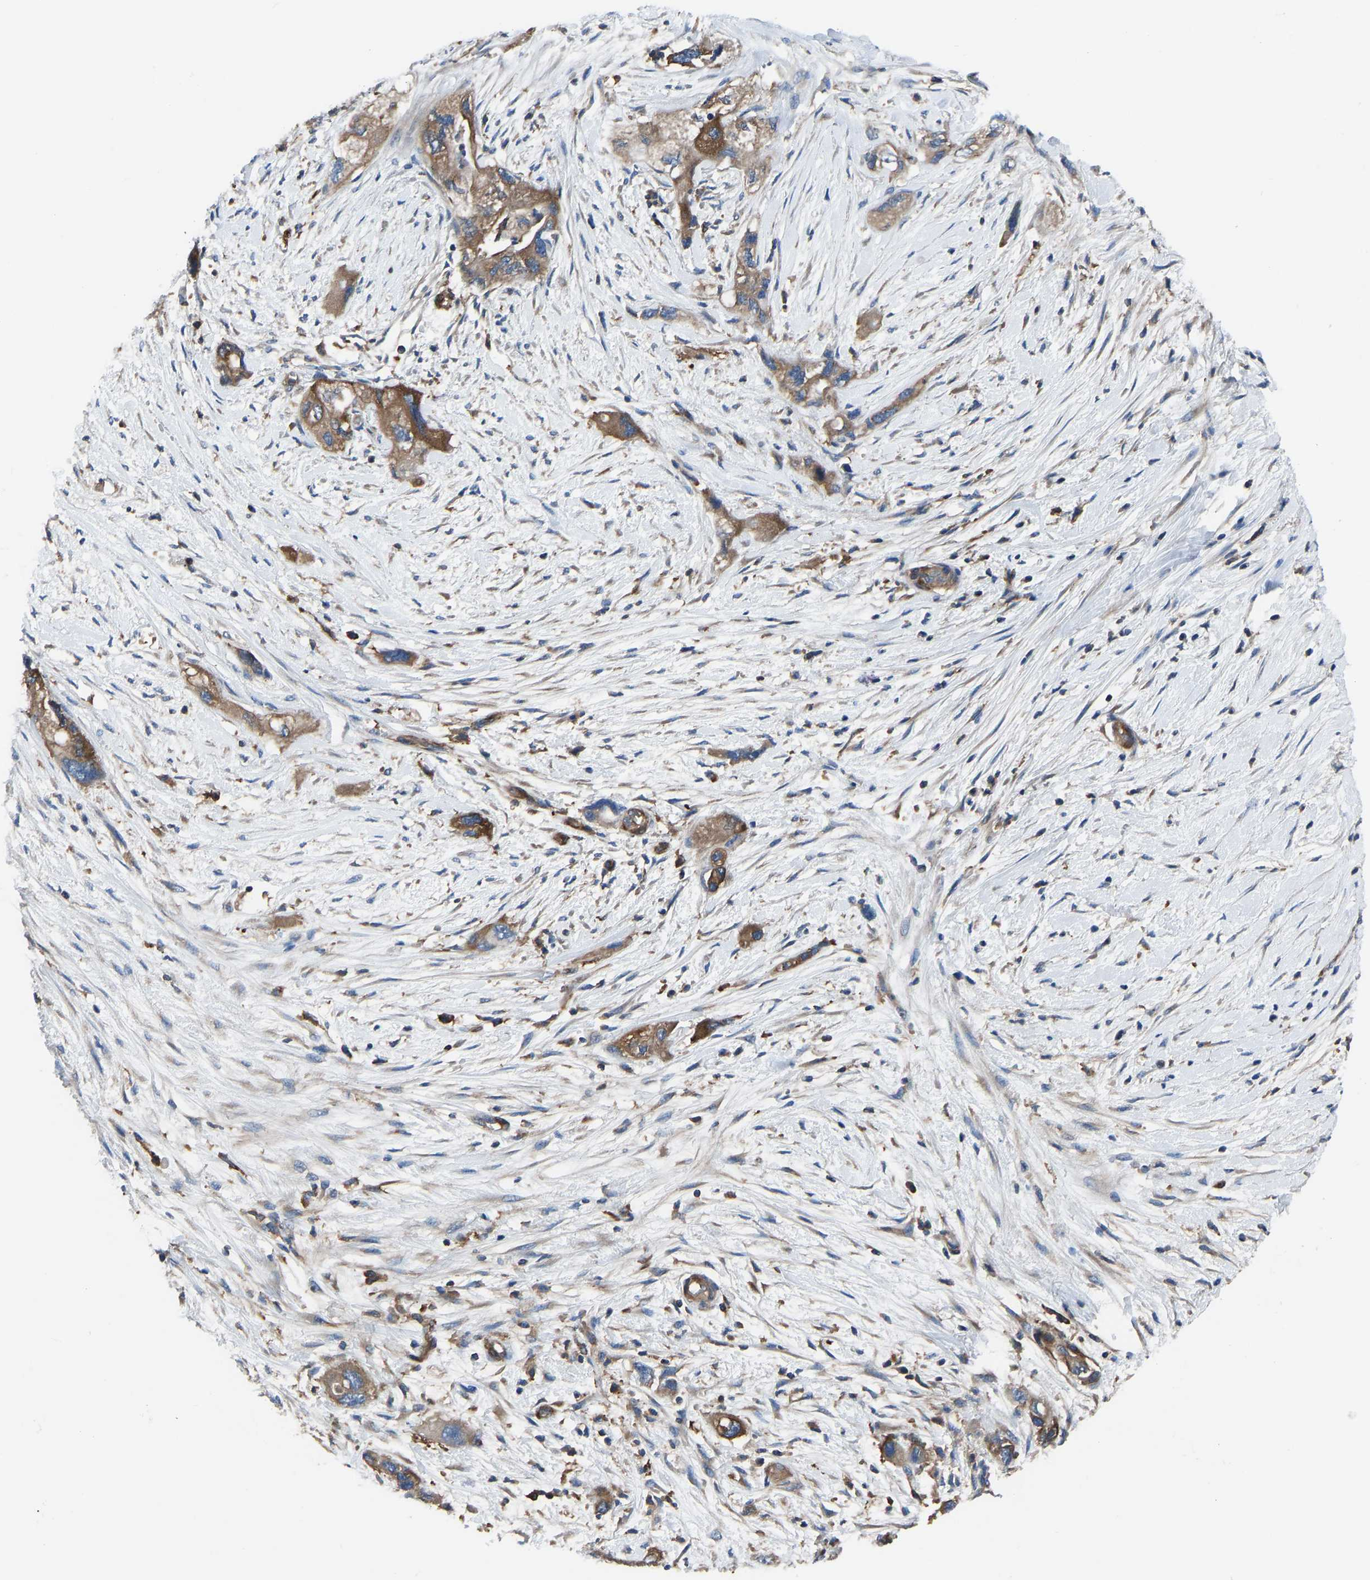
{"staining": {"intensity": "moderate", "quantity": ">75%", "location": "cytoplasmic/membranous"}, "tissue": "pancreatic cancer", "cell_type": "Tumor cells", "image_type": "cancer", "snomed": [{"axis": "morphology", "description": "Adenocarcinoma, NOS"}, {"axis": "topography", "description": "Pancreas"}], "caption": "DAB immunohistochemical staining of pancreatic cancer (adenocarcinoma) exhibits moderate cytoplasmic/membranous protein positivity in approximately >75% of tumor cells.", "gene": "PRKAR1A", "patient": {"sex": "female", "age": 73}}